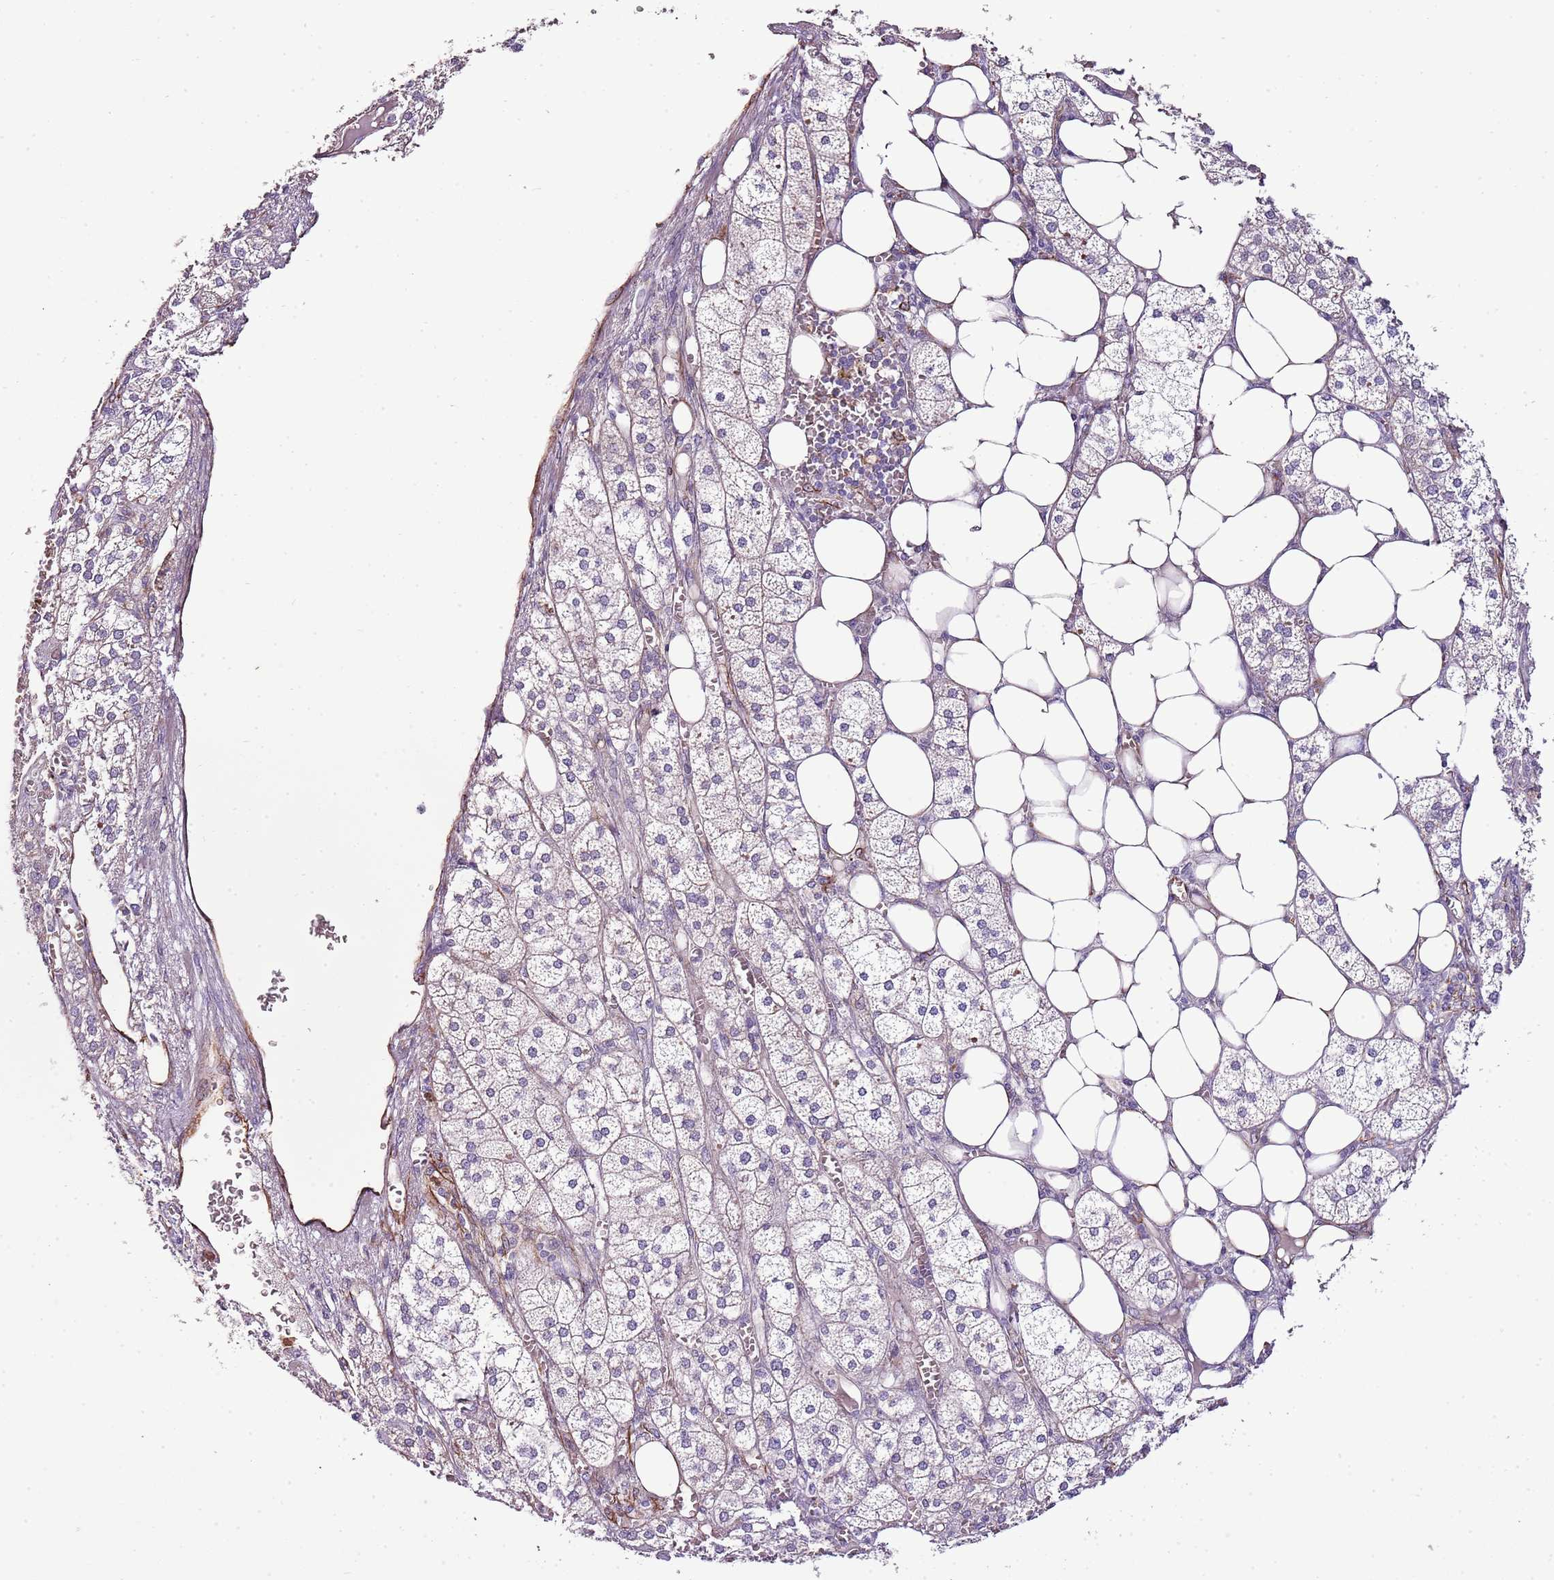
{"staining": {"intensity": "moderate", "quantity": "<25%", "location": "cytoplasmic/membranous"}, "tissue": "adrenal gland", "cell_type": "Glandular cells", "image_type": "normal", "snomed": [{"axis": "morphology", "description": "Normal tissue, NOS"}, {"axis": "topography", "description": "Adrenal gland"}], "caption": "Protein expression analysis of unremarkable adrenal gland reveals moderate cytoplasmic/membranous positivity in approximately <25% of glandular cells. (IHC, brightfield microscopy, high magnification).", "gene": "ZNF786", "patient": {"sex": "female", "age": 61}}